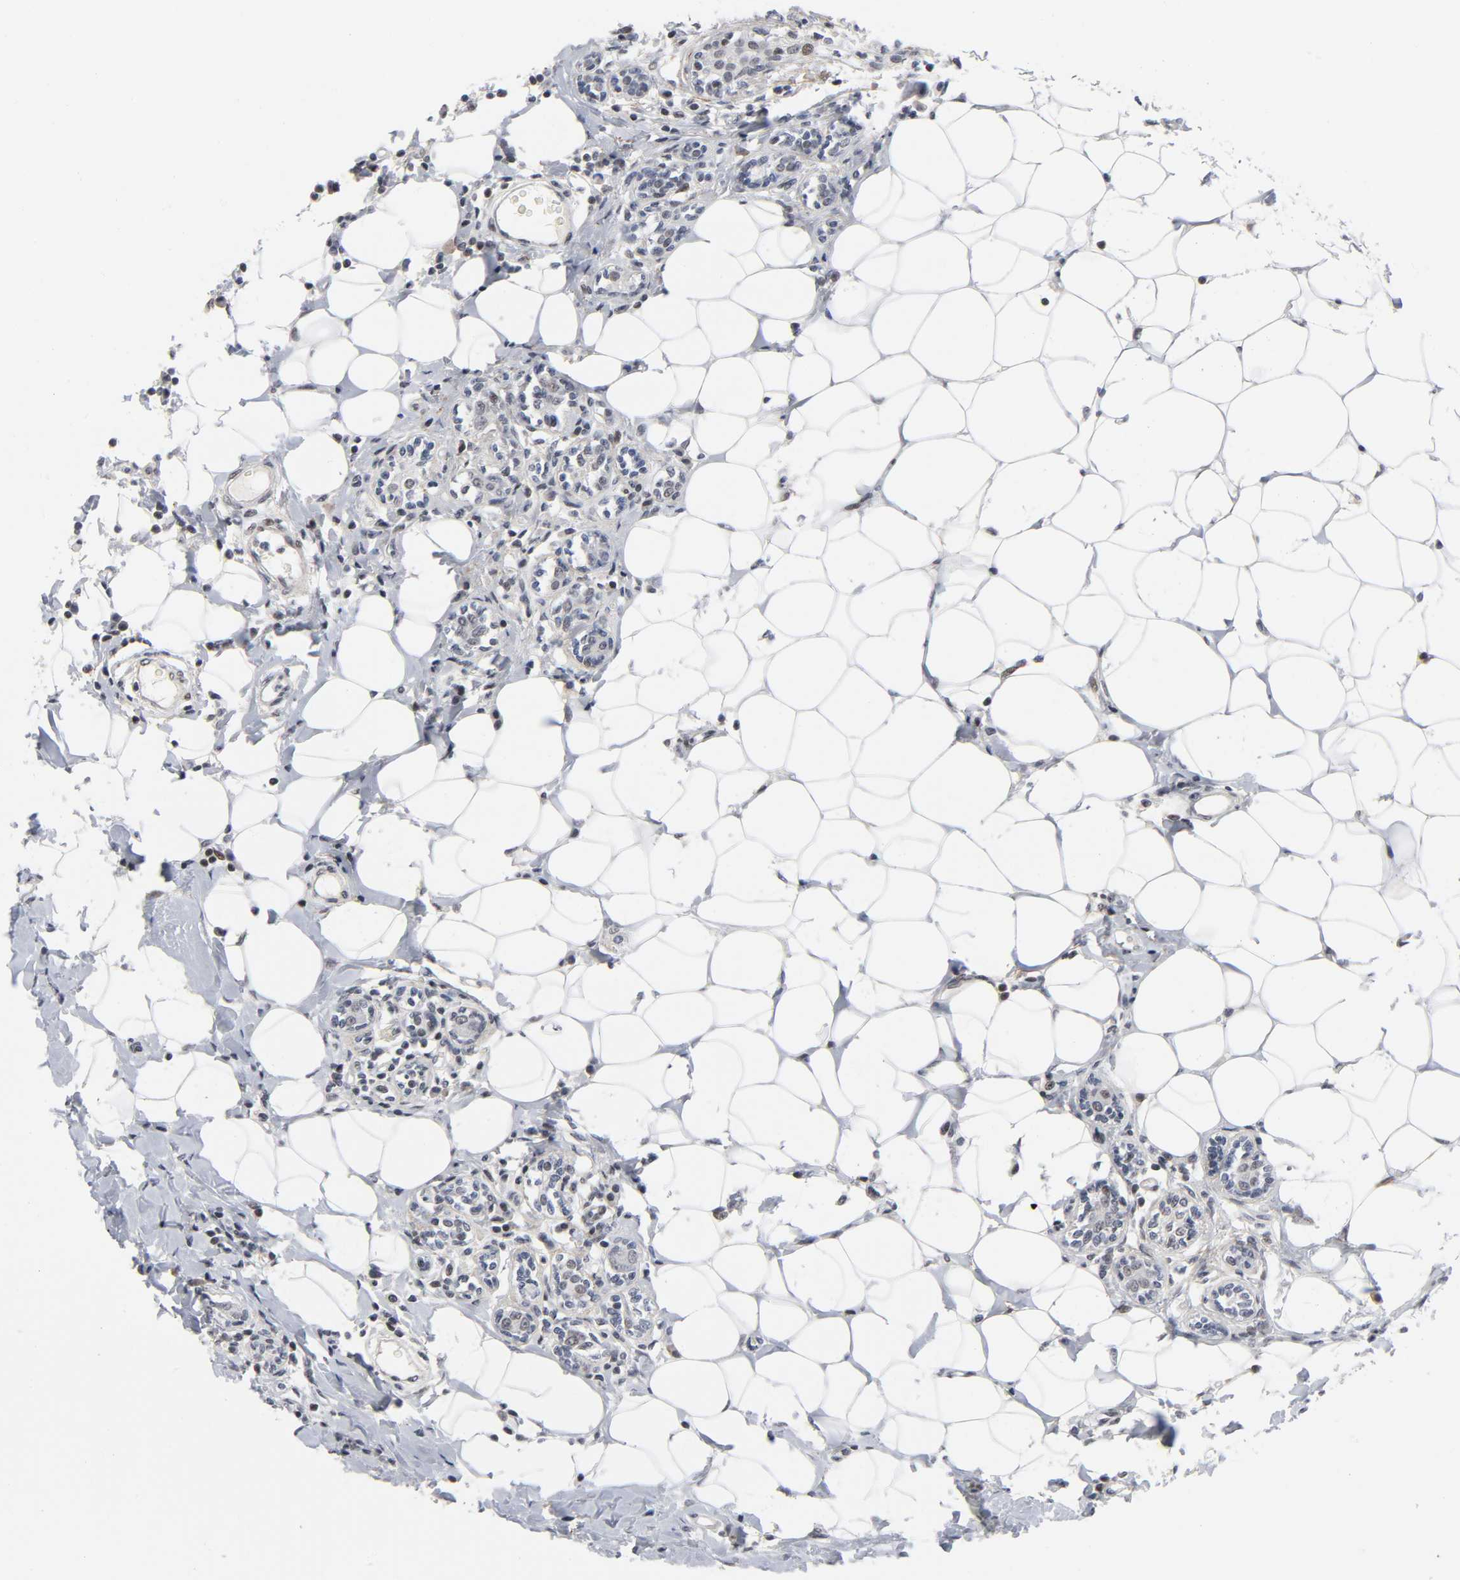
{"staining": {"intensity": "weak", "quantity": "<25%", "location": "nuclear"}, "tissue": "breast cancer", "cell_type": "Tumor cells", "image_type": "cancer", "snomed": [{"axis": "morphology", "description": "Duct carcinoma"}, {"axis": "topography", "description": "Breast"}], "caption": "This micrograph is of breast cancer stained with immunohistochemistry to label a protein in brown with the nuclei are counter-stained blue. There is no expression in tumor cells.", "gene": "DIDO1", "patient": {"sex": "female", "age": 40}}